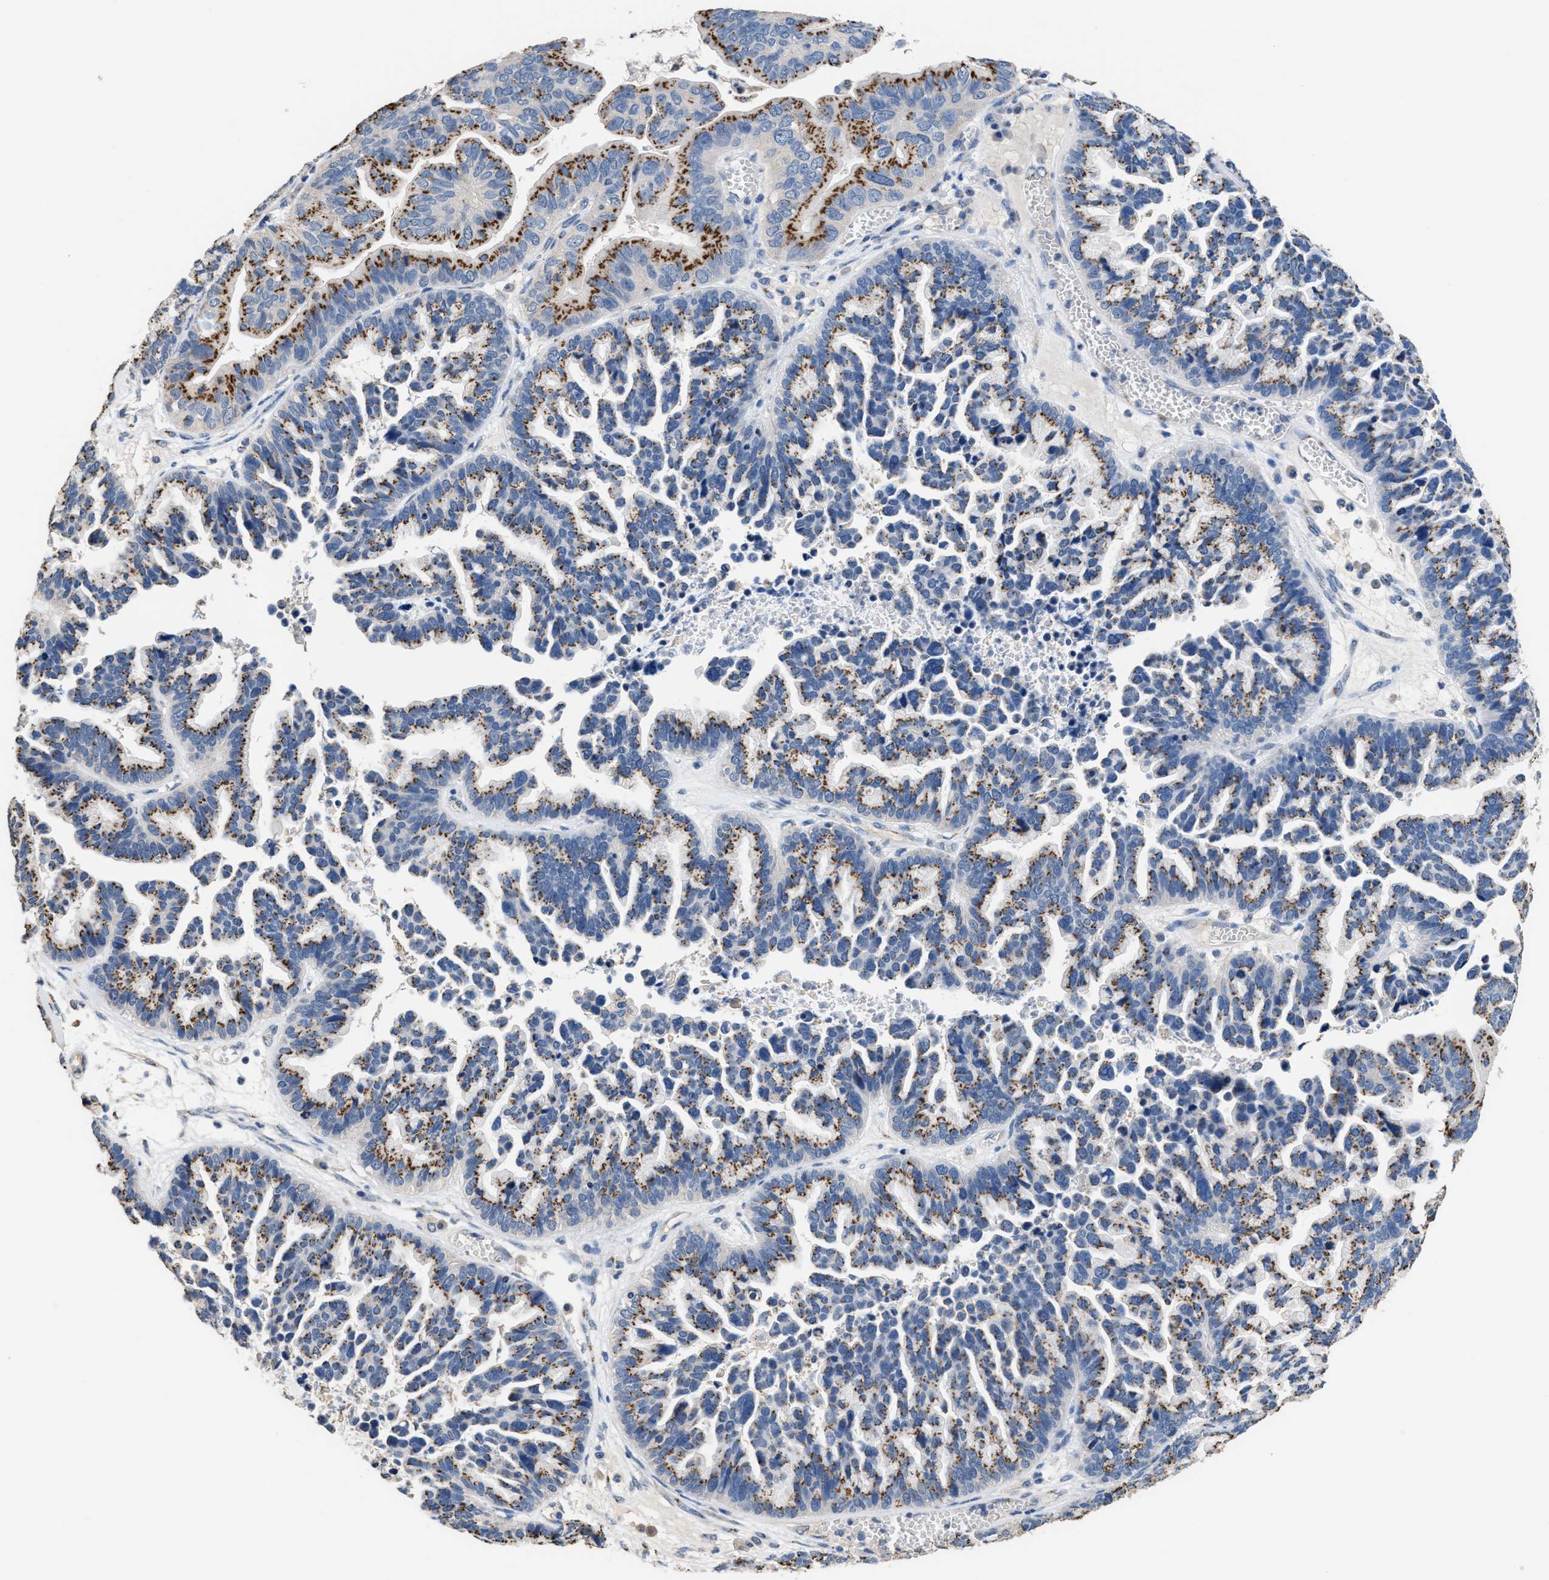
{"staining": {"intensity": "moderate", "quantity": ">75%", "location": "cytoplasmic/membranous"}, "tissue": "ovarian cancer", "cell_type": "Tumor cells", "image_type": "cancer", "snomed": [{"axis": "morphology", "description": "Cystadenocarcinoma, serous, NOS"}, {"axis": "topography", "description": "Ovary"}], "caption": "Tumor cells demonstrate moderate cytoplasmic/membranous expression in approximately >75% of cells in ovarian cancer (serous cystadenocarcinoma). (DAB IHC, brown staining for protein, blue staining for nuclei).", "gene": "GOLM1", "patient": {"sex": "female", "age": 56}}